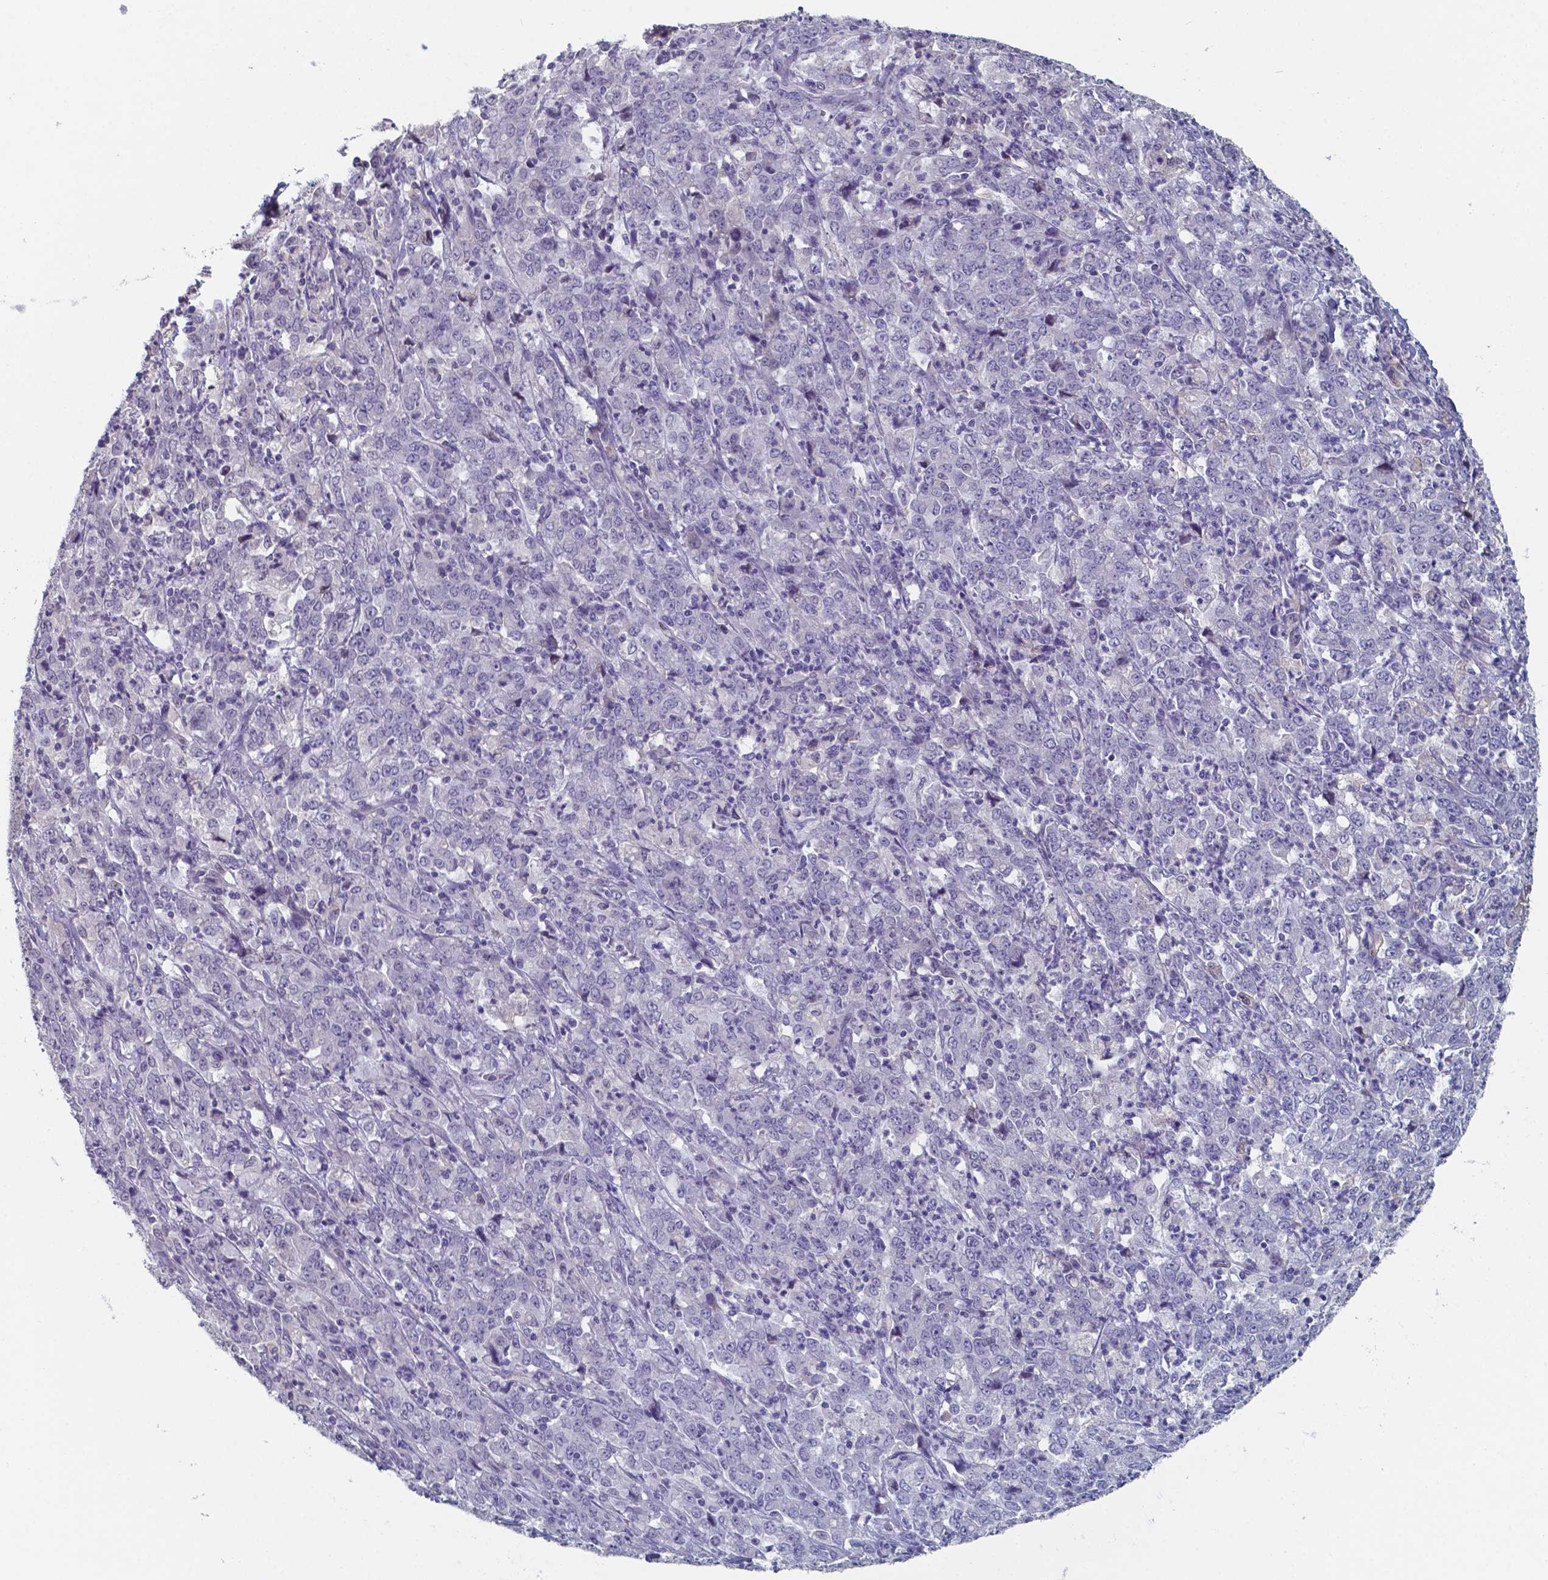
{"staining": {"intensity": "negative", "quantity": "none", "location": "none"}, "tissue": "stomach cancer", "cell_type": "Tumor cells", "image_type": "cancer", "snomed": [{"axis": "morphology", "description": "Adenocarcinoma, NOS"}, {"axis": "topography", "description": "Stomach, lower"}], "caption": "This photomicrograph is of adenocarcinoma (stomach) stained with IHC to label a protein in brown with the nuclei are counter-stained blue. There is no positivity in tumor cells.", "gene": "BTBD17", "patient": {"sex": "female", "age": 71}}